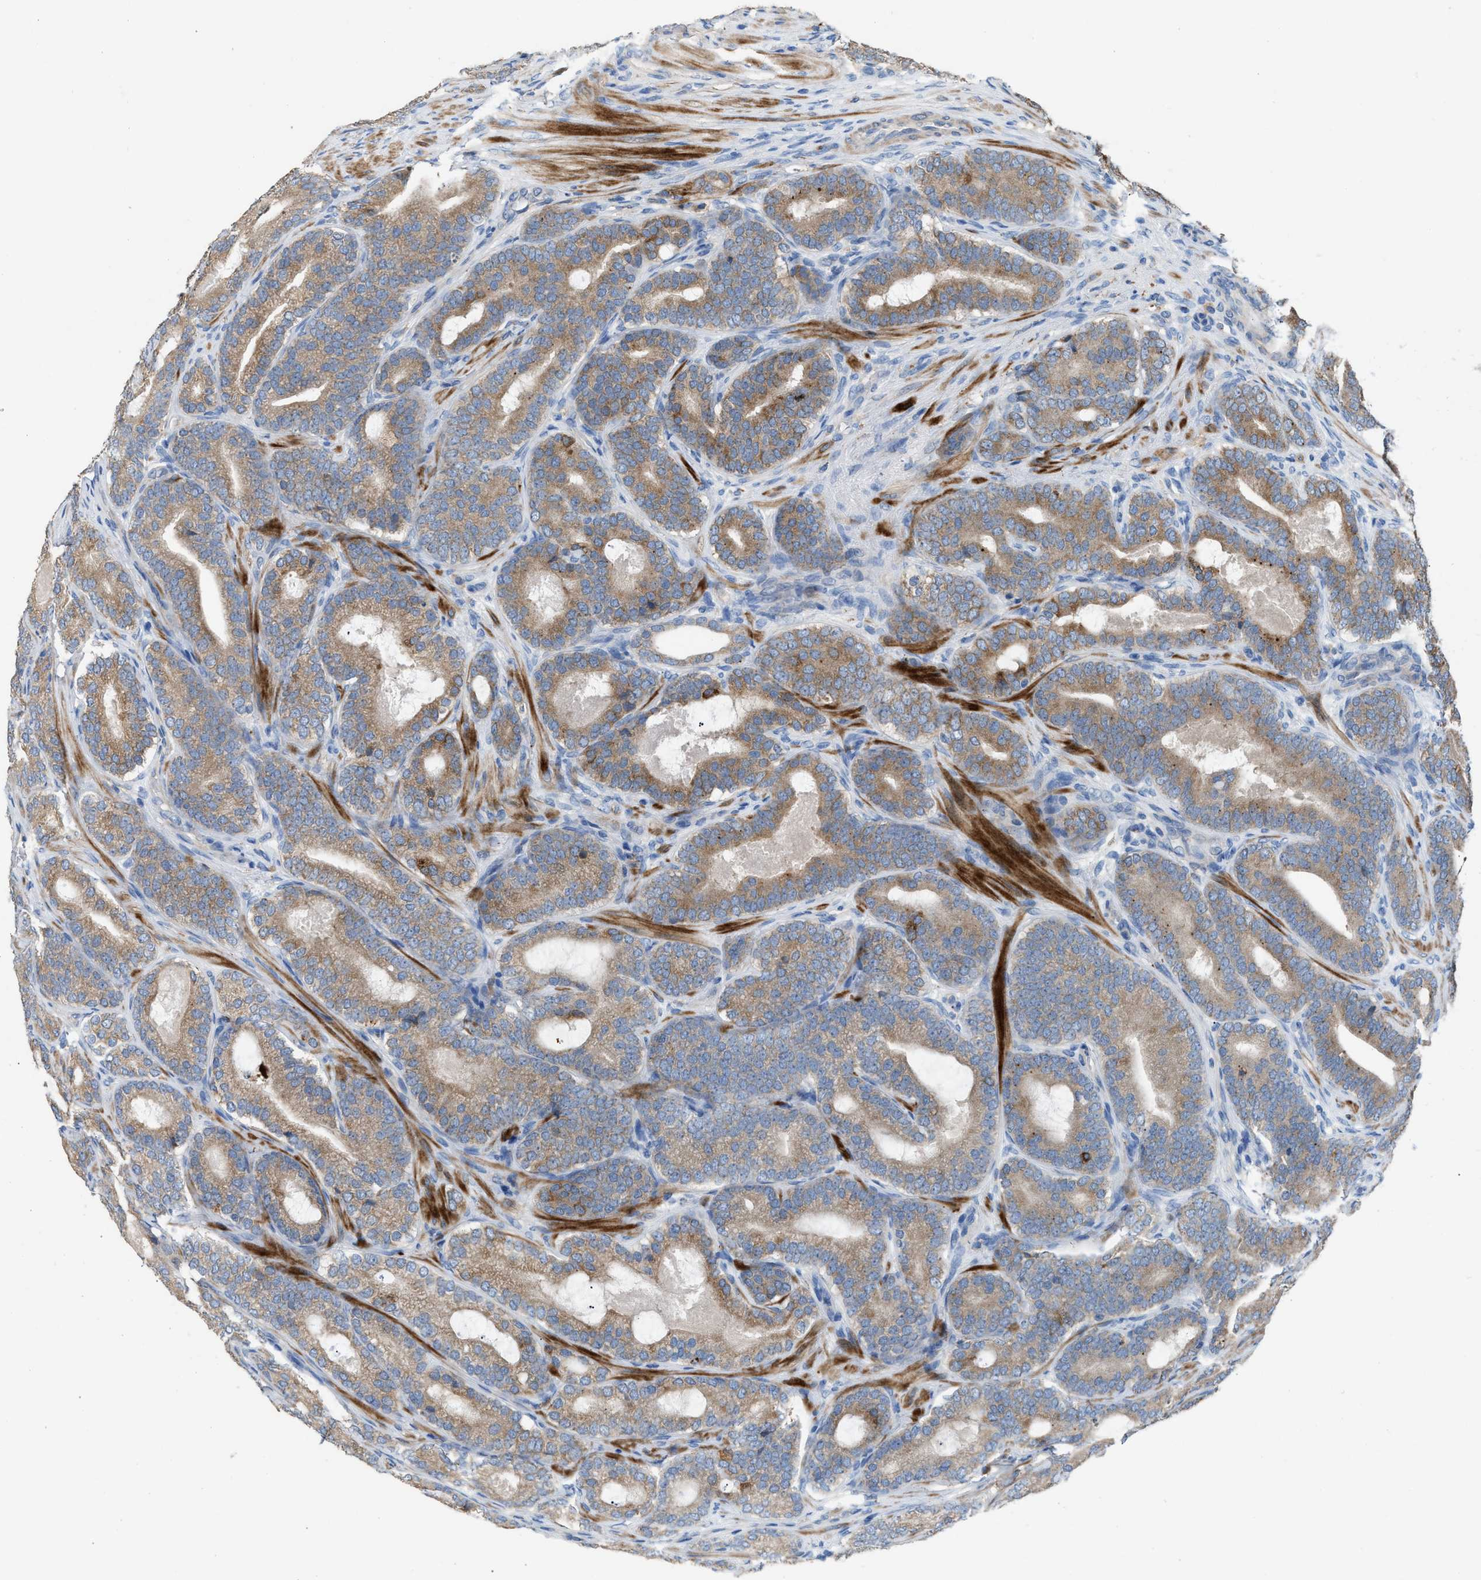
{"staining": {"intensity": "moderate", "quantity": ">75%", "location": "cytoplasmic/membranous"}, "tissue": "prostate cancer", "cell_type": "Tumor cells", "image_type": "cancer", "snomed": [{"axis": "morphology", "description": "Adenocarcinoma, High grade"}, {"axis": "topography", "description": "Prostate"}], "caption": "IHC (DAB) staining of human prostate adenocarcinoma (high-grade) reveals moderate cytoplasmic/membranous protein staining in approximately >75% of tumor cells.", "gene": "AOAH", "patient": {"sex": "male", "age": 60}}